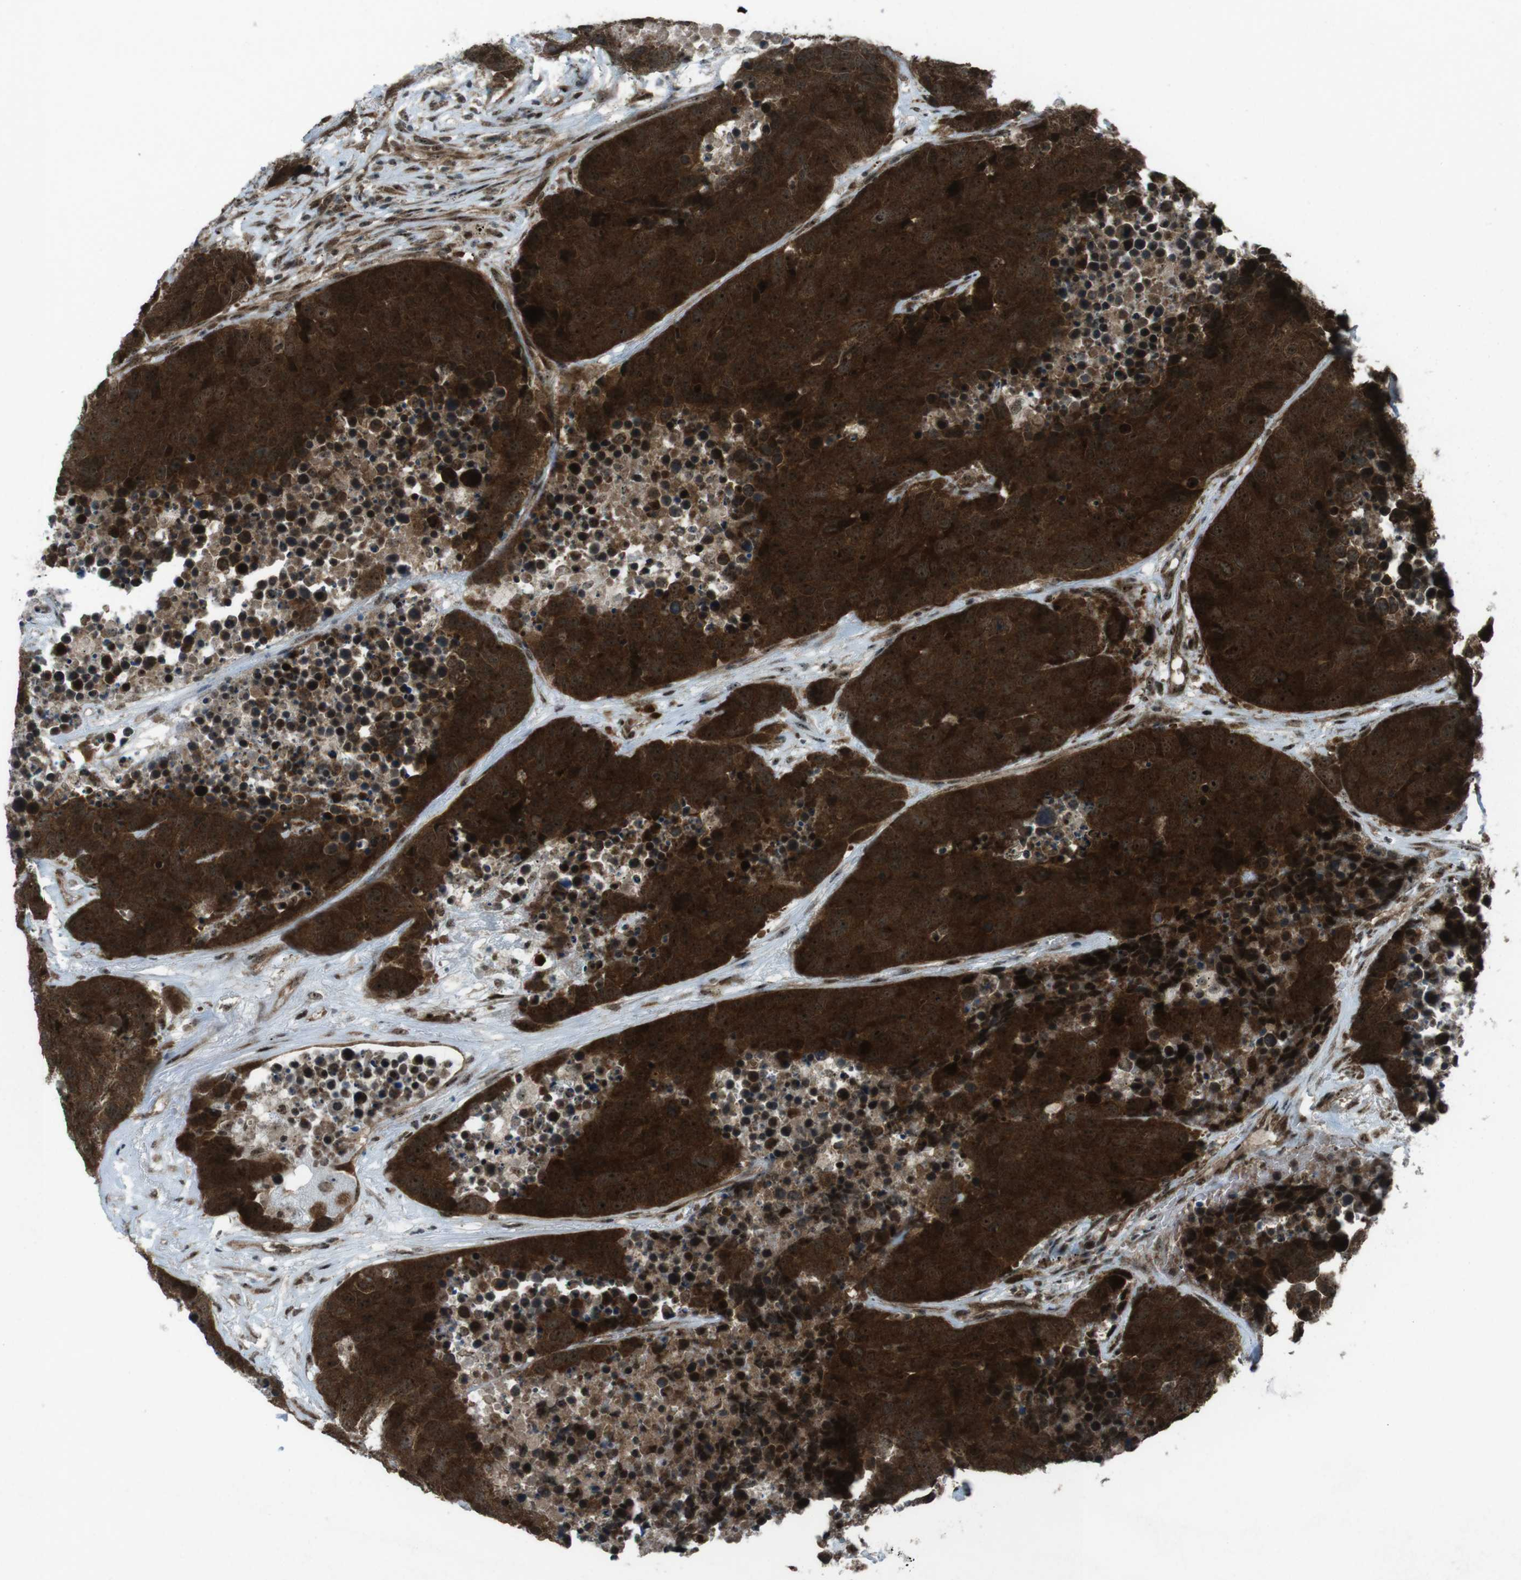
{"staining": {"intensity": "strong", "quantity": ">75%", "location": "cytoplasmic/membranous,nuclear"}, "tissue": "carcinoid", "cell_type": "Tumor cells", "image_type": "cancer", "snomed": [{"axis": "morphology", "description": "Carcinoid, malignant, NOS"}, {"axis": "topography", "description": "Lung"}], "caption": "Immunohistochemical staining of human carcinoid (malignant) exhibits high levels of strong cytoplasmic/membranous and nuclear staining in approximately >75% of tumor cells.", "gene": "CSNK1D", "patient": {"sex": "male", "age": 60}}